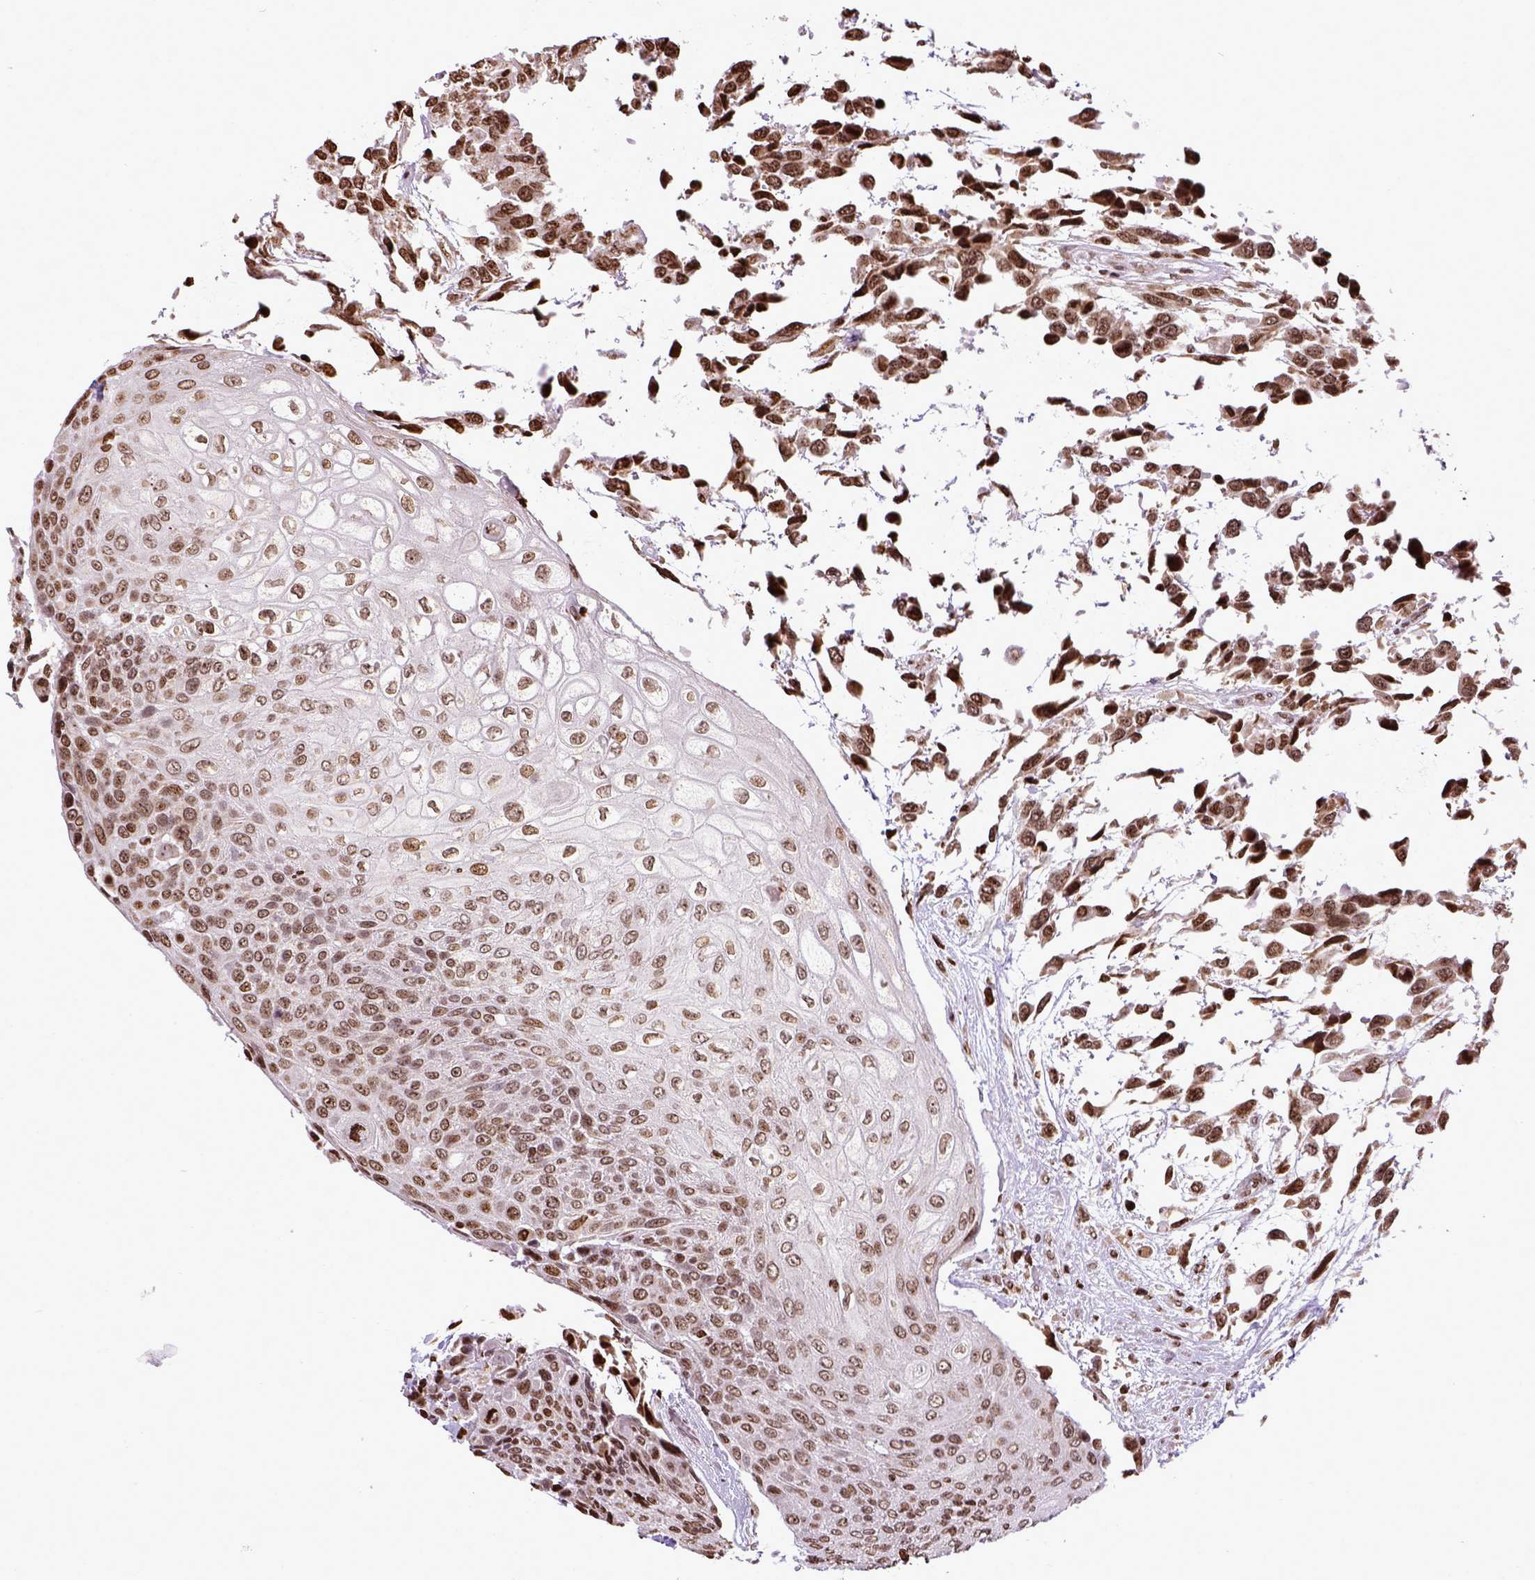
{"staining": {"intensity": "moderate", "quantity": ">75%", "location": "nuclear"}, "tissue": "urothelial cancer", "cell_type": "Tumor cells", "image_type": "cancer", "snomed": [{"axis": "morphology", "description": "Urothelial carcinoma, High grade"}, {"axis": "topography", "description": "Urinary bladder"}], "caption": "Brown immunohistochemical staining in urothelial carcinoma (high-grade) exhibits moderate nuclear staining in approximately >75% of tumor cells.", "gene": "ZNF75D", "patient": {"sex": "female", "age": 70}}